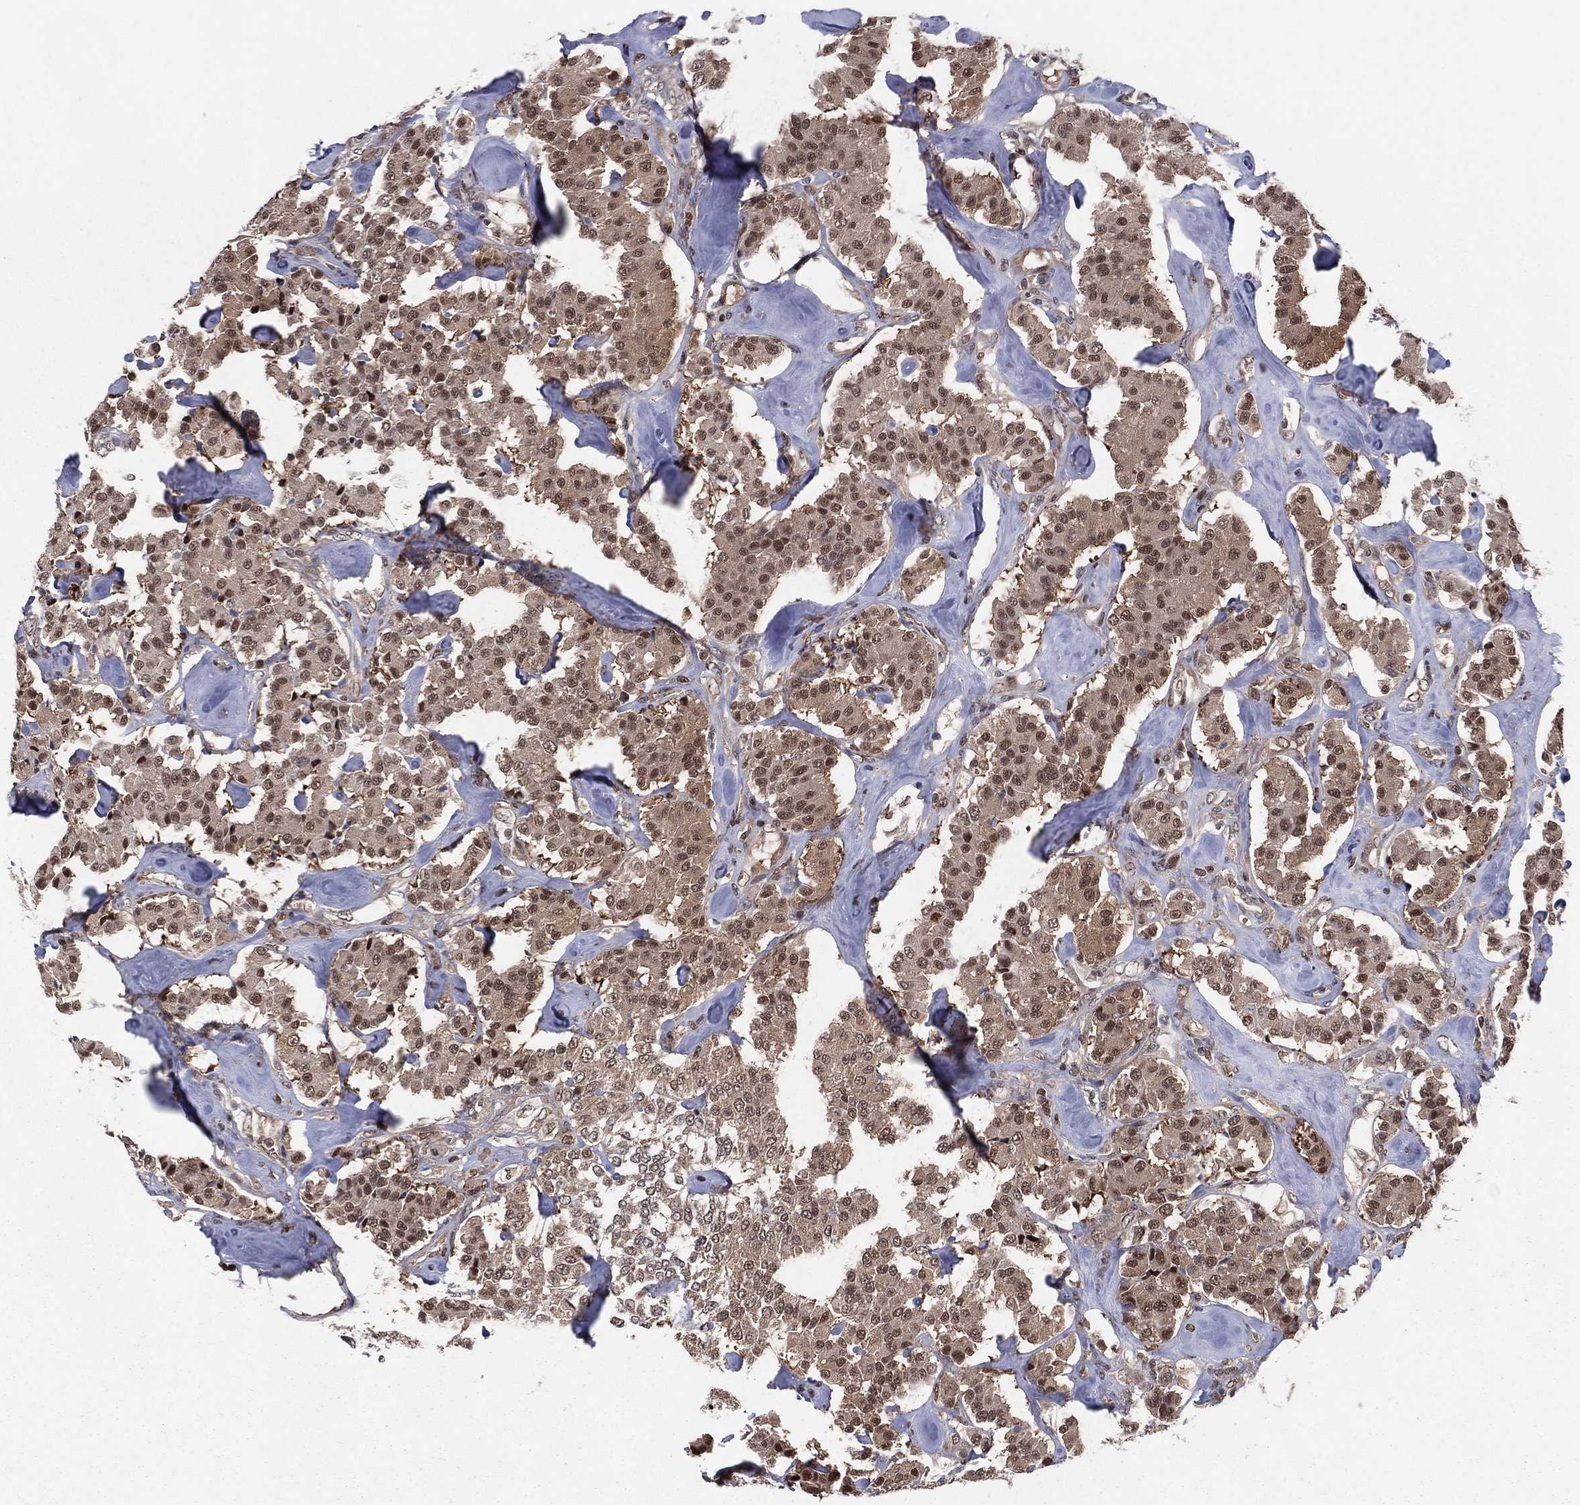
{"staining": {"intensity": "strong", "quantity": "25%-75%", "location": "cytoplasmic/membranous,nuclear"}, "tissue": "carcinoid", "cell_type": "Tumor cells", "image_type": "cancer", "snomed": [{"axis": "morphology", "description": "Carcinoid, malignant, NOS"}, {"axis": "topography", "description": "Pancreas"}], "caption": "Immunohistochemistry (IHC) photomicrograph of neoplastic tissue: malignant carcinoid stained using immunohistochemistry reveals high levels of strong protein expression localized specifically in the cytoplasmic/membranous and nuclear of tumor cells, appearing as a cytoplasmic/membranous and nuclear brown color.", "gene": "PSMA1", "patient": {"sex": "male", "age": 41}}